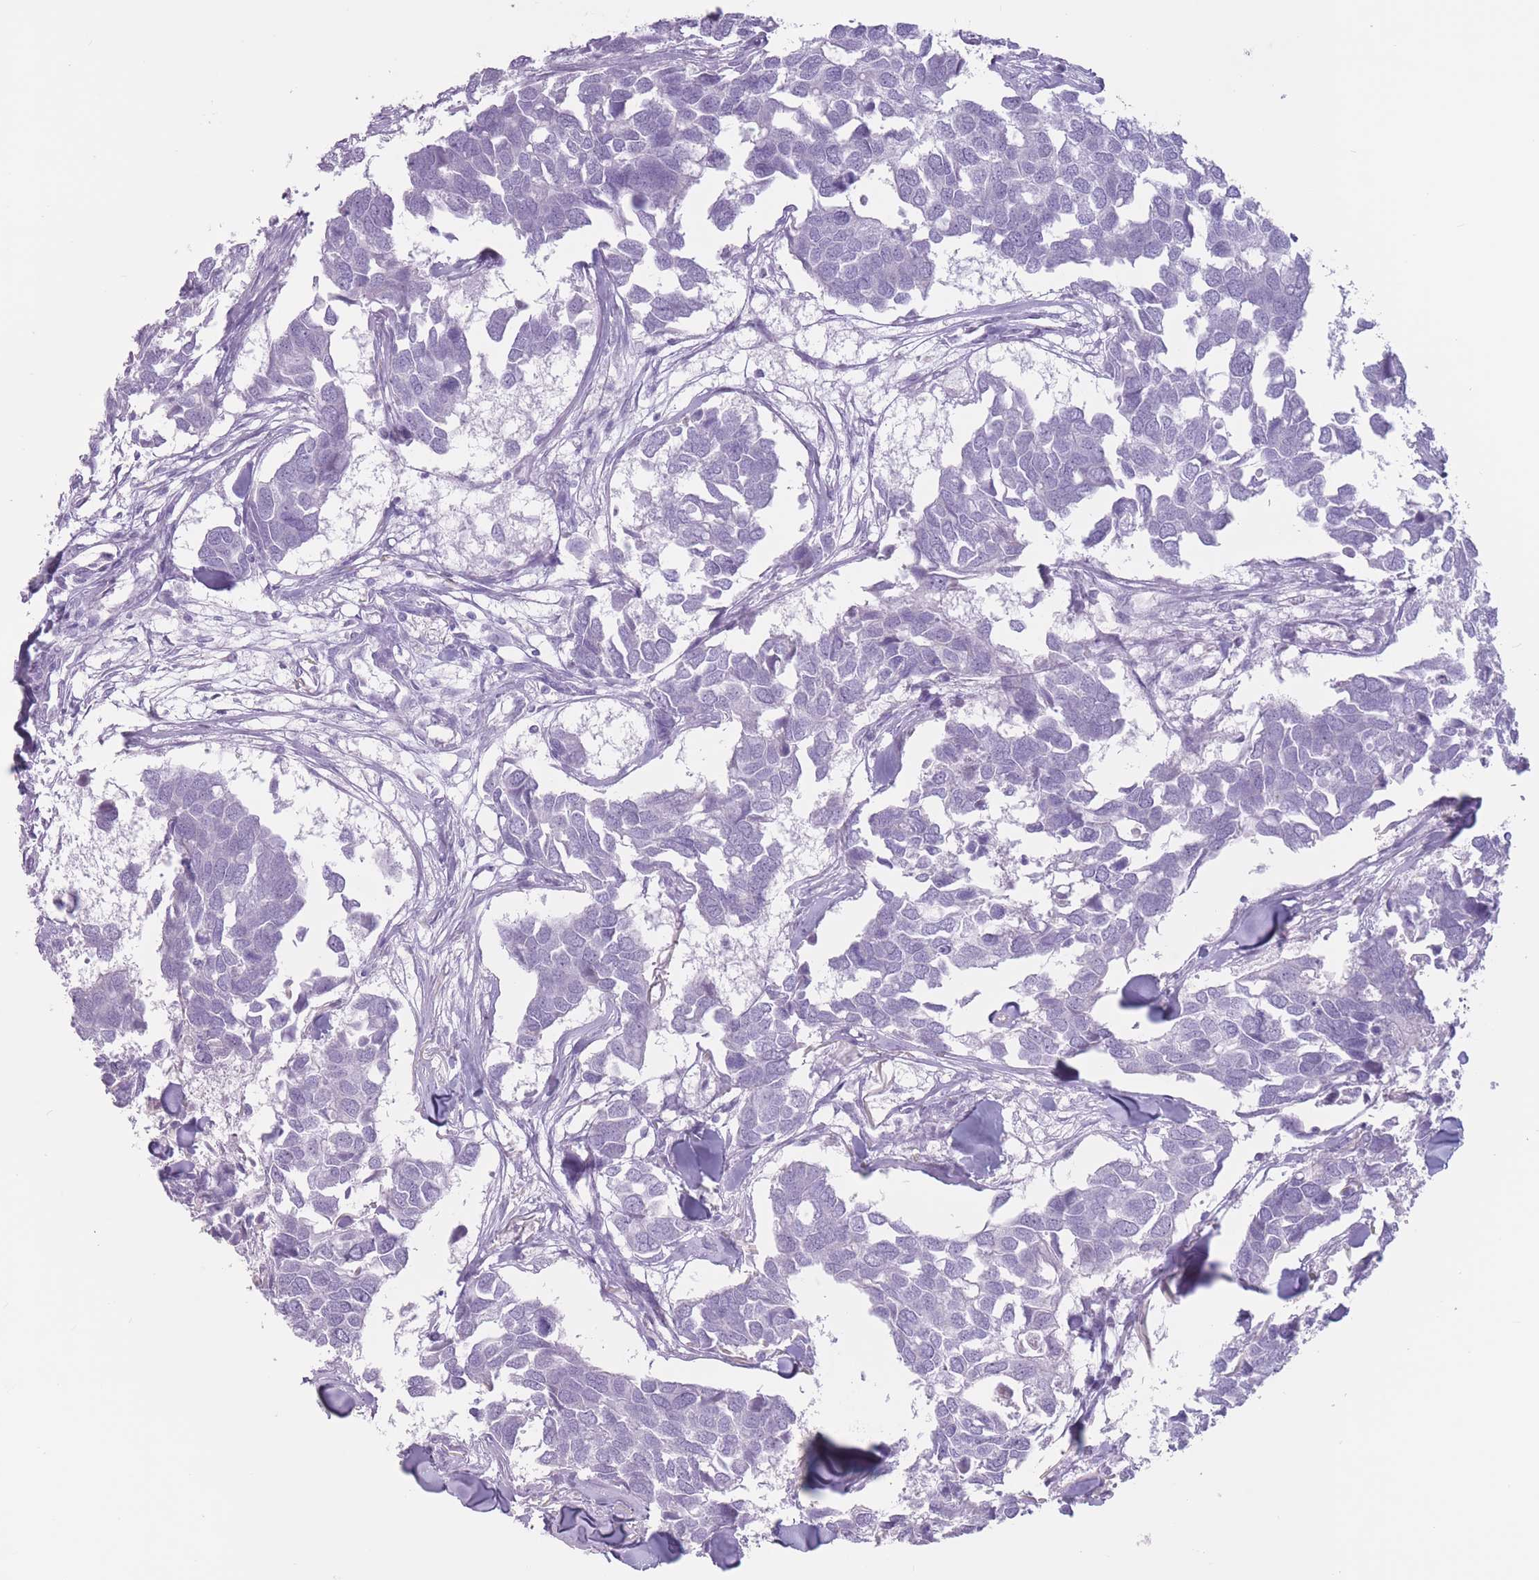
{"staining": {"intensity": "negative", "quantity": "none", "location": "none"}, "tissue": "breast cancer", "cell_type": "Tumor cells", "image_type": "cancer", "snomed": [{"axis": "morphology", "description": "Duct carcinoma"}, {"axis": "topography", "description": "Breast"}], "caption": "This is a micrograph of IHC staining of breast infiltrating ductal carcinoma, which shows no staining in tumor cells.", "gene": "PNMA3", "patient": {"sex": "female", "age": 83}}